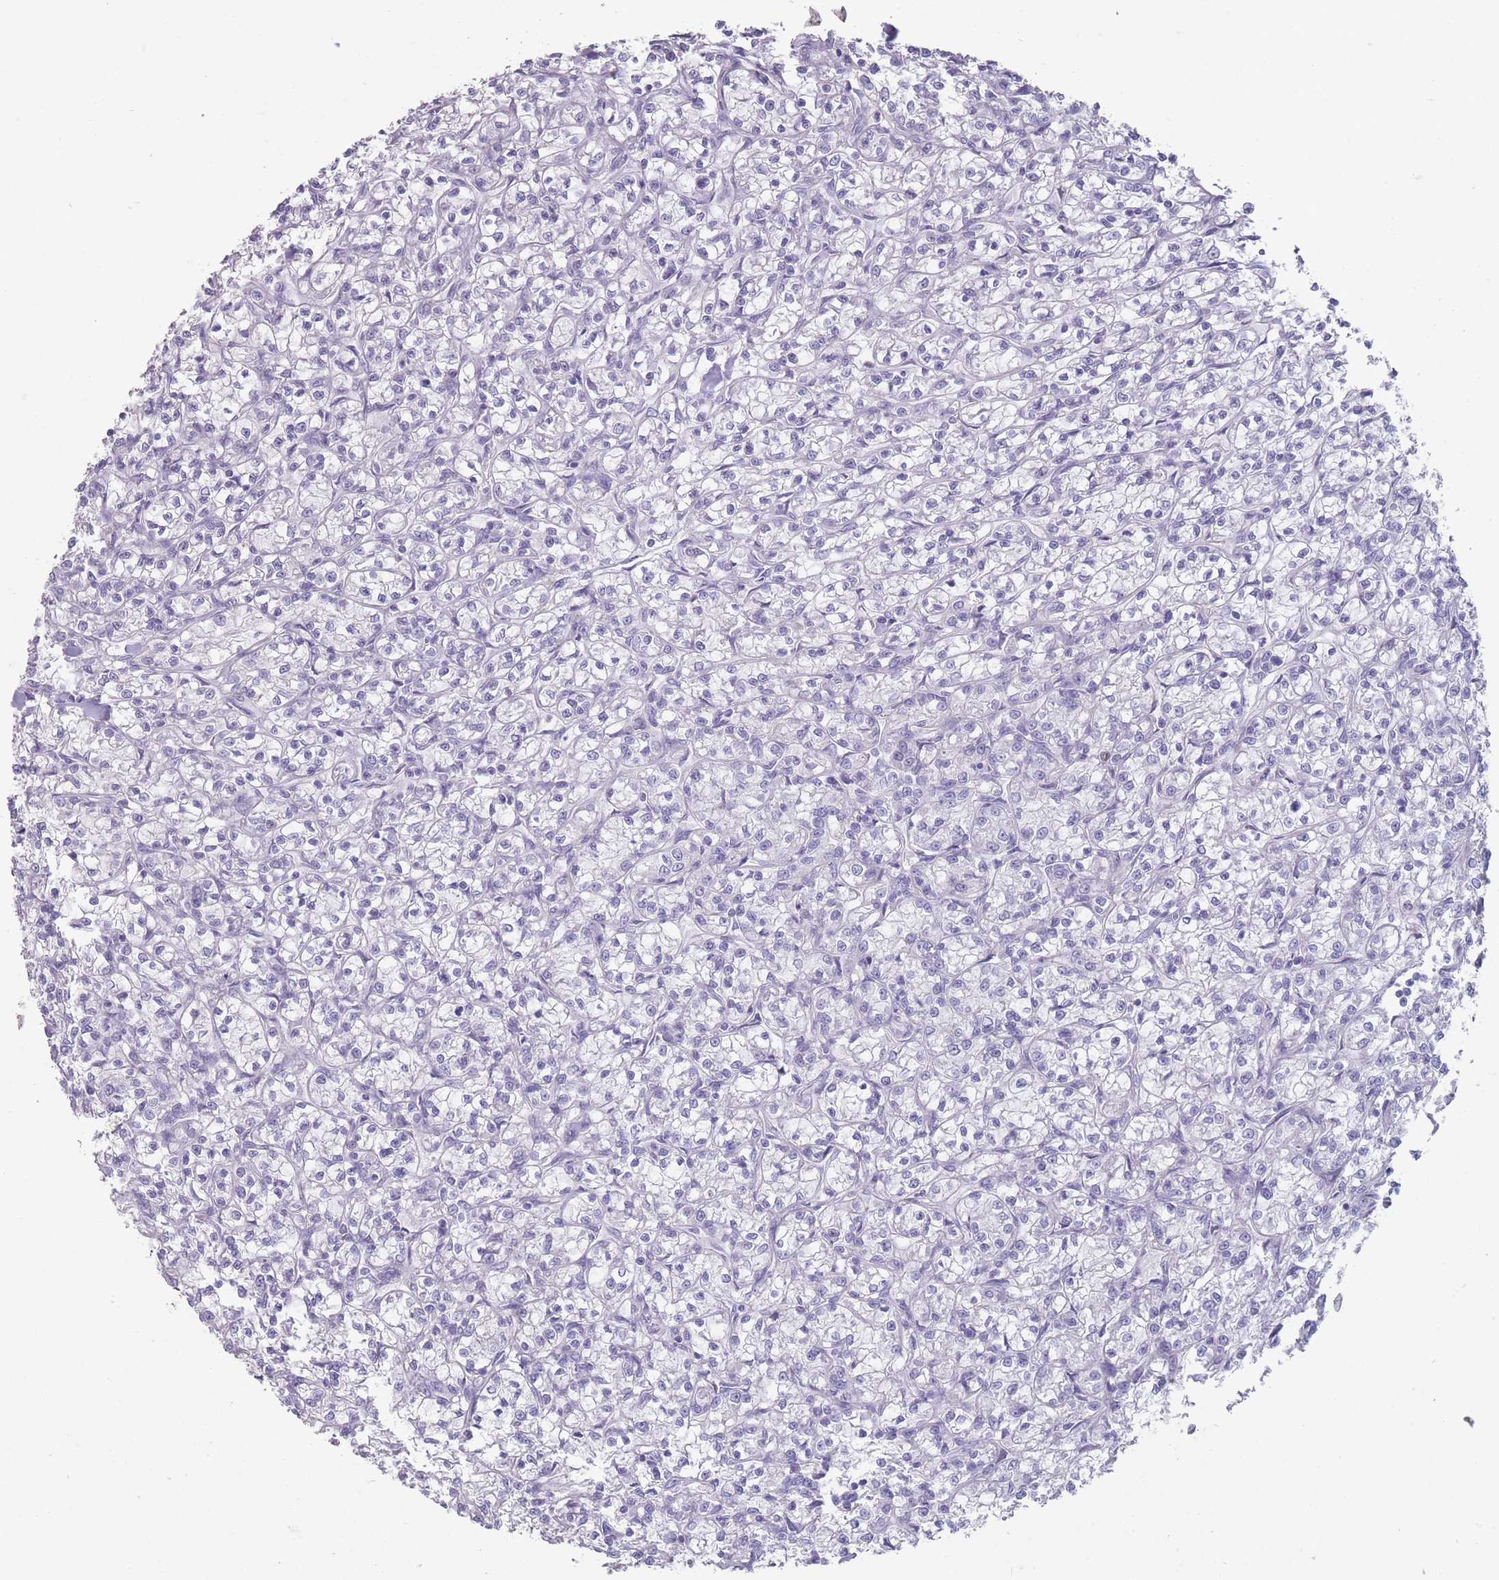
{"staining": {"intensity": "negative", "quantity": "none", "location": "none"}, "tissue": "renal cancer", "cell_type": "Tumor cells", "image_type": "cancer", "snomed": [{"axis": "morphology", "description": "Adenocarcinoma, NOS"}, {"axis": "topography", "description": "Kidney"}], "caption": "High power microscopy photomicrograph of an IHC photomicrograph of adenocarcinoma (renal), revealing no significant expression in tumor cells. (DAB (3,3'-diaminobenzidine) immunohistochemistry (IHC) with hematoxylin counter stain).", "gene": "RHBG", "patient": {"sex": "female", "age": 59}}